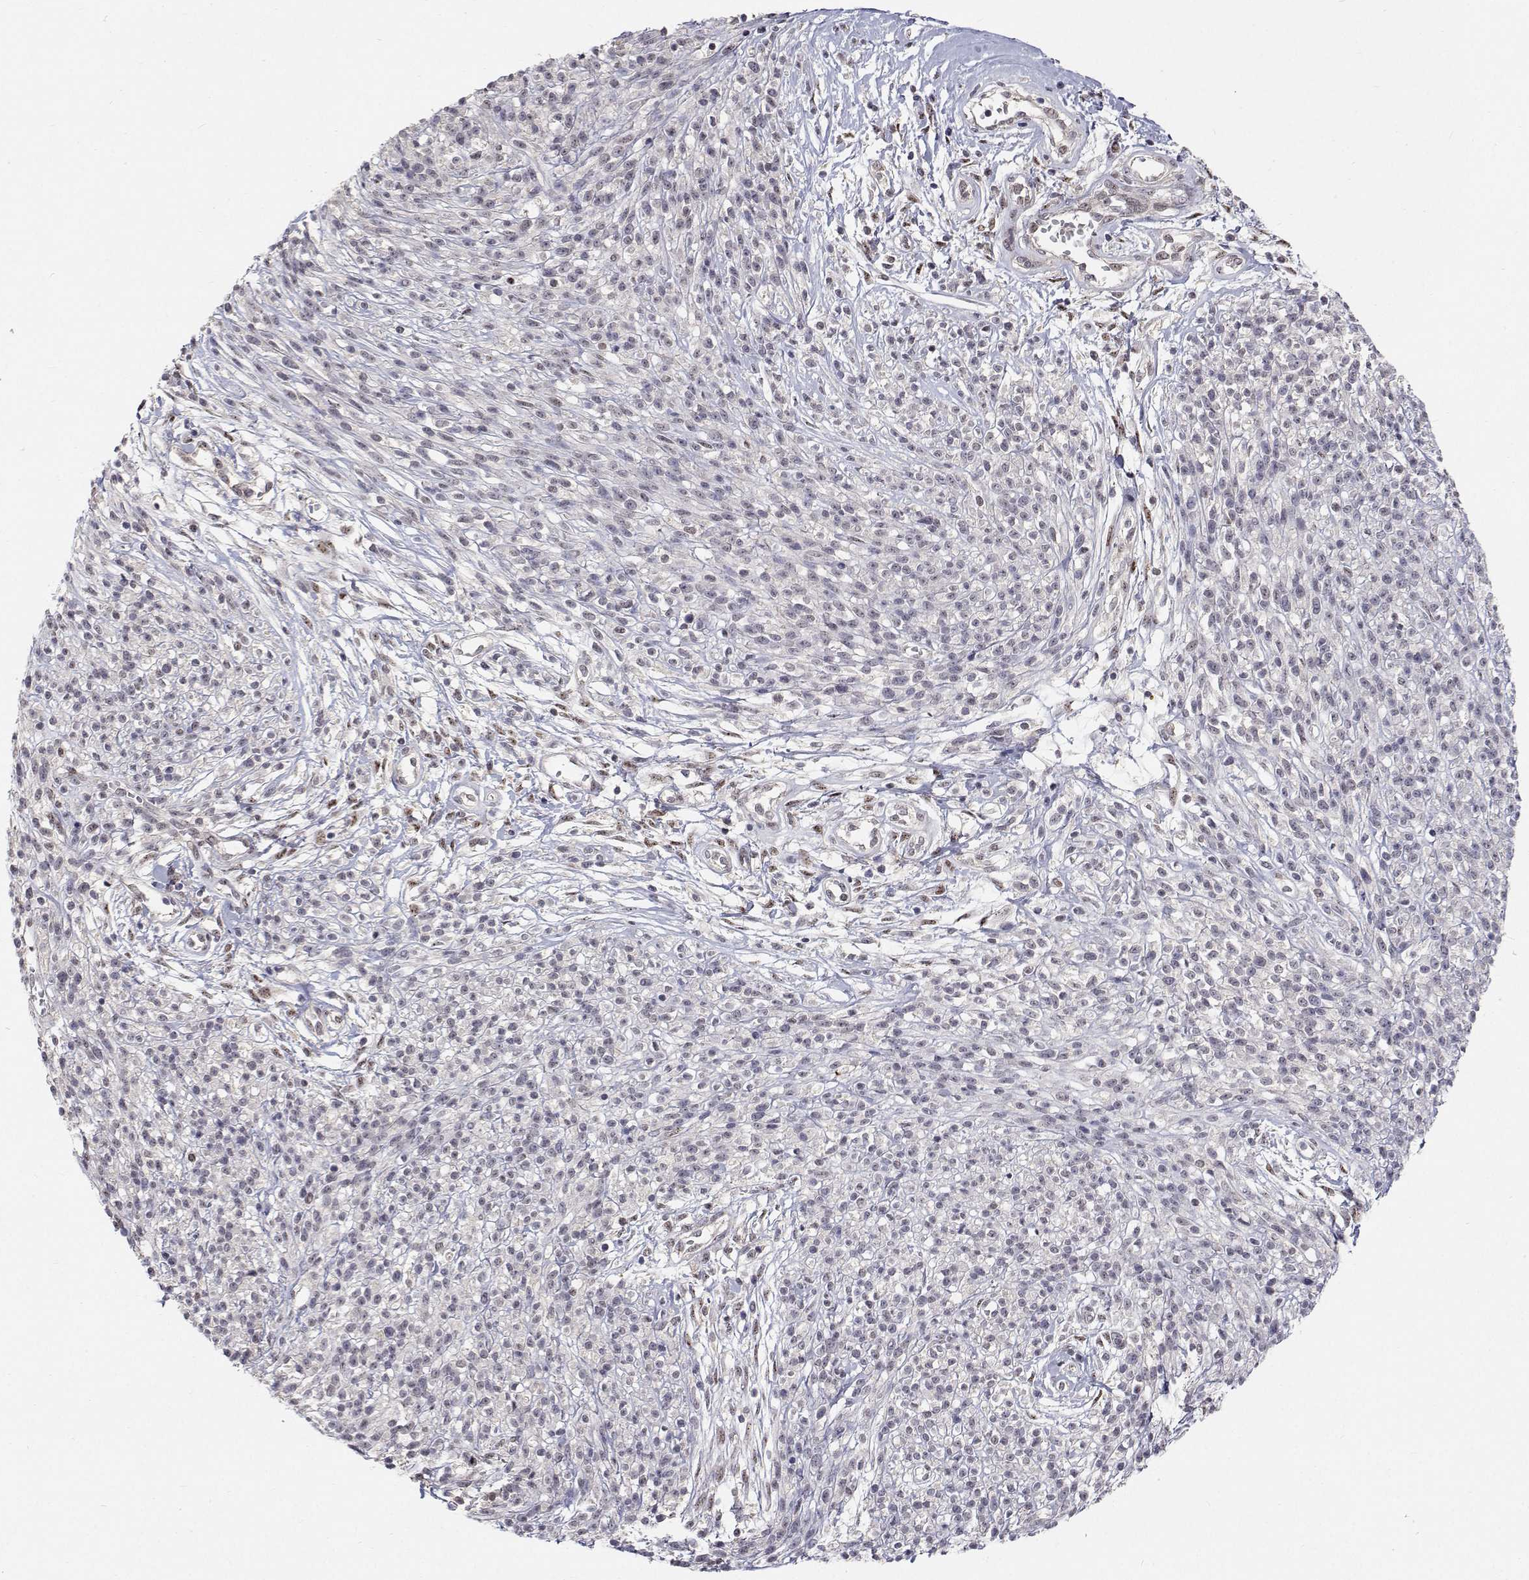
{"staining": {"intensity": "negative", "quantity": "none", "location": "none"}, "tissue": "melanoma", "cell_type": "Tumor cells", "image_type": "cancer", "snomed": [{"axis": "morphology", "description": "Malignant melanoma, NOS"}, {"axis": "topography", "description": "Skin"}, {"axis": "topography", "description": "Skin of trunk"}], "caption": "This is an immunohistochemistry (IHC) image of melanoma. There is no expression in tumor cells.", "gene": "MYPN", "patient": {"sex": "male", "age": 74}}